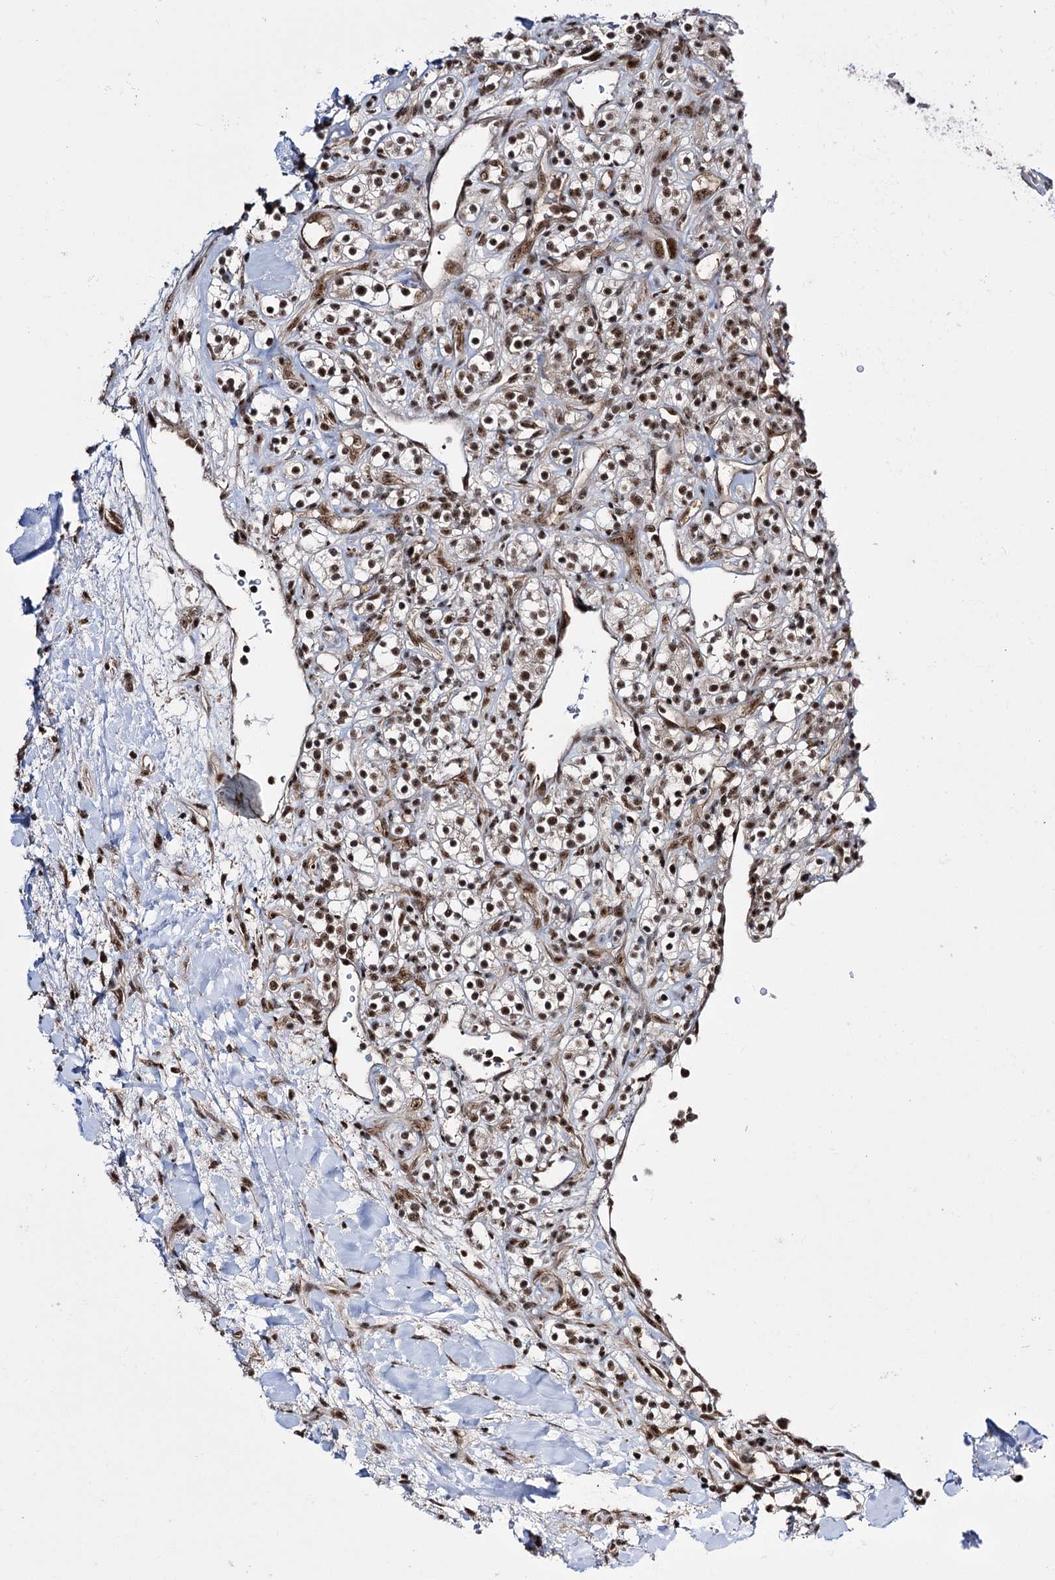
{"staining": {"intensity": "strong", "quantity": ">75%", "location": "nuclear"}, "tissue": "renal cancer", "cell_type": "Tumor cells", "image_type": "cancer", "snomed": [{"axis": "morphology", "description": "Adenocarcinoma, NOS"}, {"axis": "topography", "description": "Kidney"}], "caption": "Adenocarcinoma (renal) tissue shows strong nuclear positivity in approximately >75% of tumor cells, visualized by immunohistochemistry.", "gene": "PRPF40A", "patient": {"sex": "male", "age": 77}}